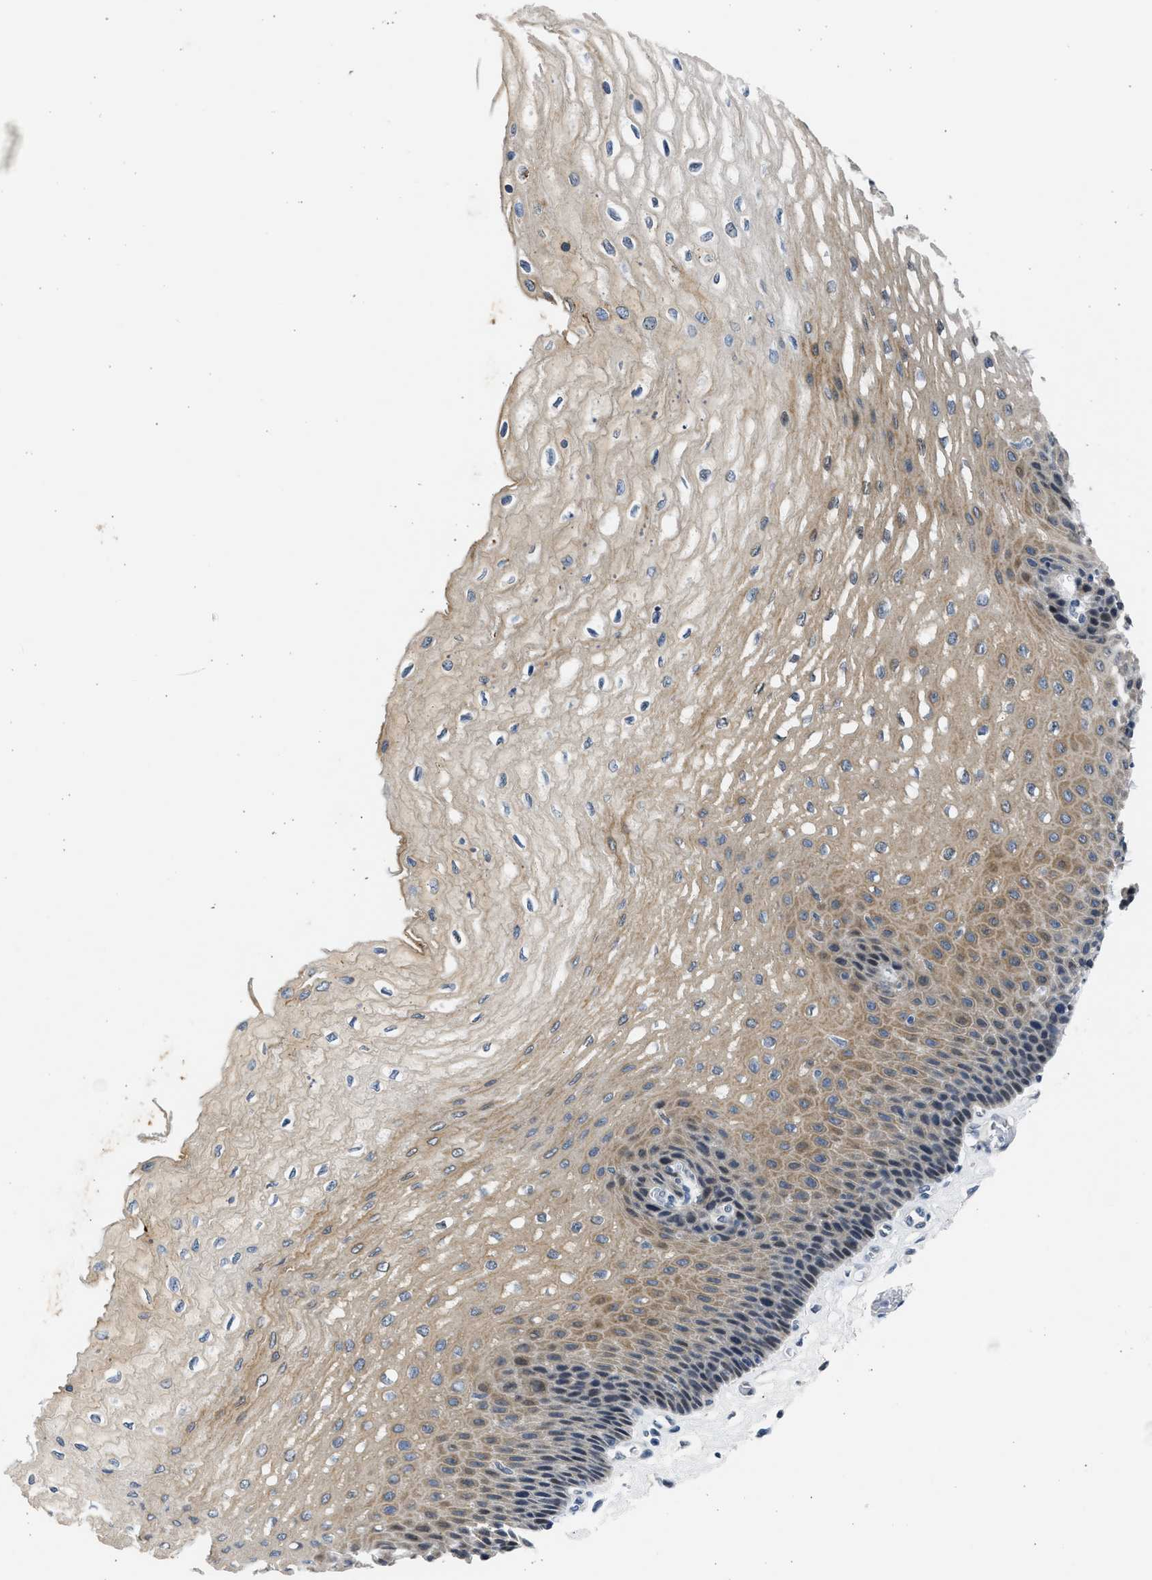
{"staining": {"intensity": "moderate", "quantity": ">75%", "location": "cytoplasmic/membranous,nuclear"}, "tissue": "esophagus", "cell_type": "Squamous epithelial cells", "image_type": "normal", "snomed": [{"axis": "morphology", "description": "Normal tissue, NOS"}, {"axis": "topography", "description": "Esophagus"}], "caption": "Protein expression analysis of unremarkable esophagus exhibits moderate cytoplasmic/membranous,nuclear expression in about >75% of squamous epithelial cells.", "gene": "HMGN3", "patient": {"sex": "female", "age": 72}}